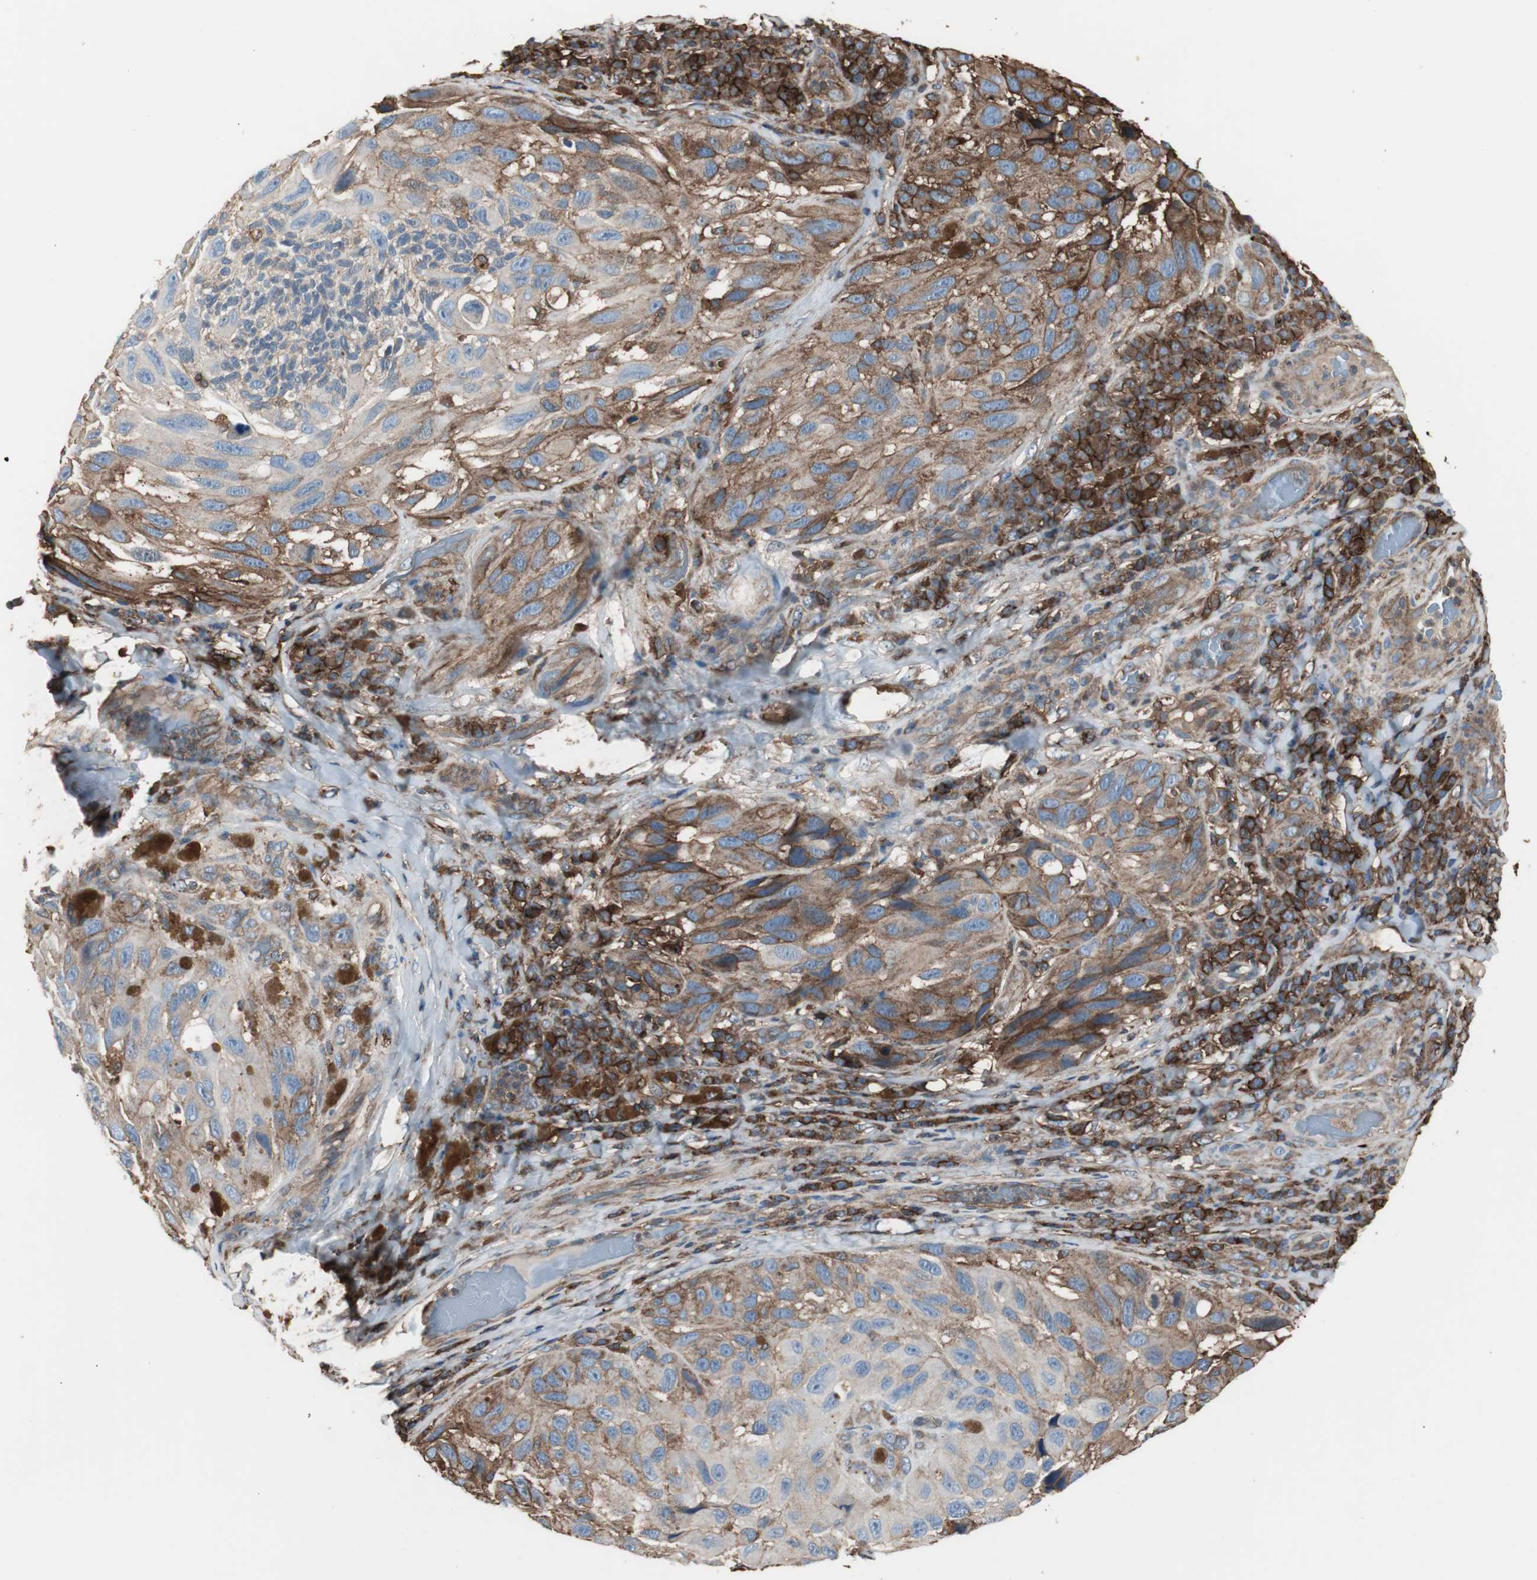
{"staining": {"intensity": "strong", "quantity": "25%-75%", "location": "cytoplasmic/membranous"}, "tissue": "melanoma", "cell_type": "Tumor cells", "image_type": "cancer", "snomed": [{"axis": "morphology", "description": "Malignant melanoma, NOS"}, {"axis": "topography", "description": "Skin"}], "caption": "A high amount of strong cytoplasmic/membranous positivity is present in about 25%-75% of tumor cells in melanoma tissue. (DAB (3,3'-diaminobenzidine) IHC with brightfield microscopy, high magnification).", "gene": "B2M", "patient": {"sex": "female", "age": 73}}